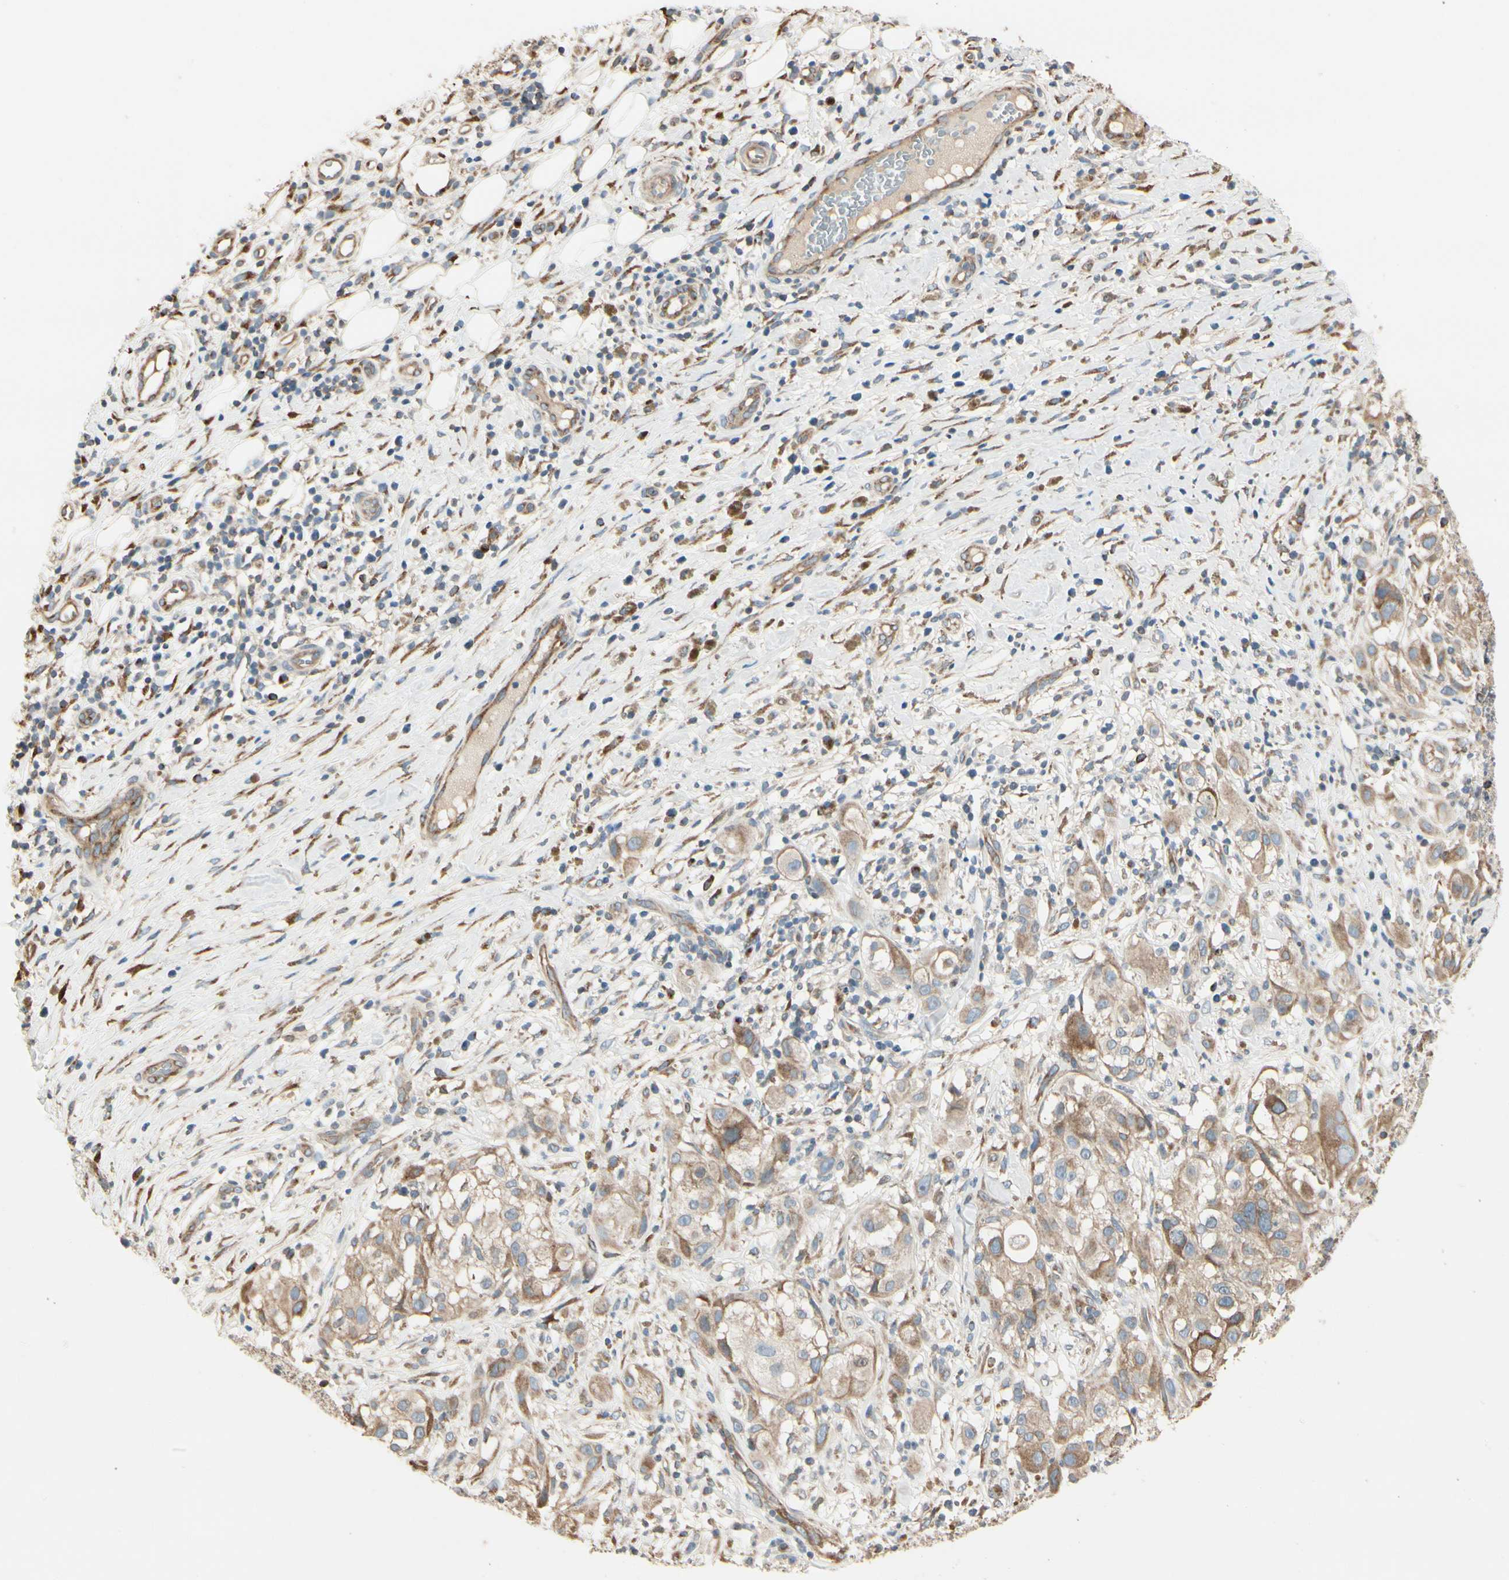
{"staining": {"intensity": "moderate", "quantity": ">75%", "location": "cytoplasmic/membranous"}, "tissue": "melanoma", "cell_type": "Tumor cells", "image_type": "cancer", "snomed": [{"axis": "morphology", "description": "Necrosis, NOS"}, {"axis": "morphology", "description": "Malignant melanoma, NOS"}, {"axis": "topography", "description": "Skin"}], "caption": "This is a micrograph of IHC staining of malignant melanoma, which shows moderate staining in the cytoplasmic/membranous of tumor cells.", "gene": "NUCB2", "patient": {"sex": "female", "age": 87}}